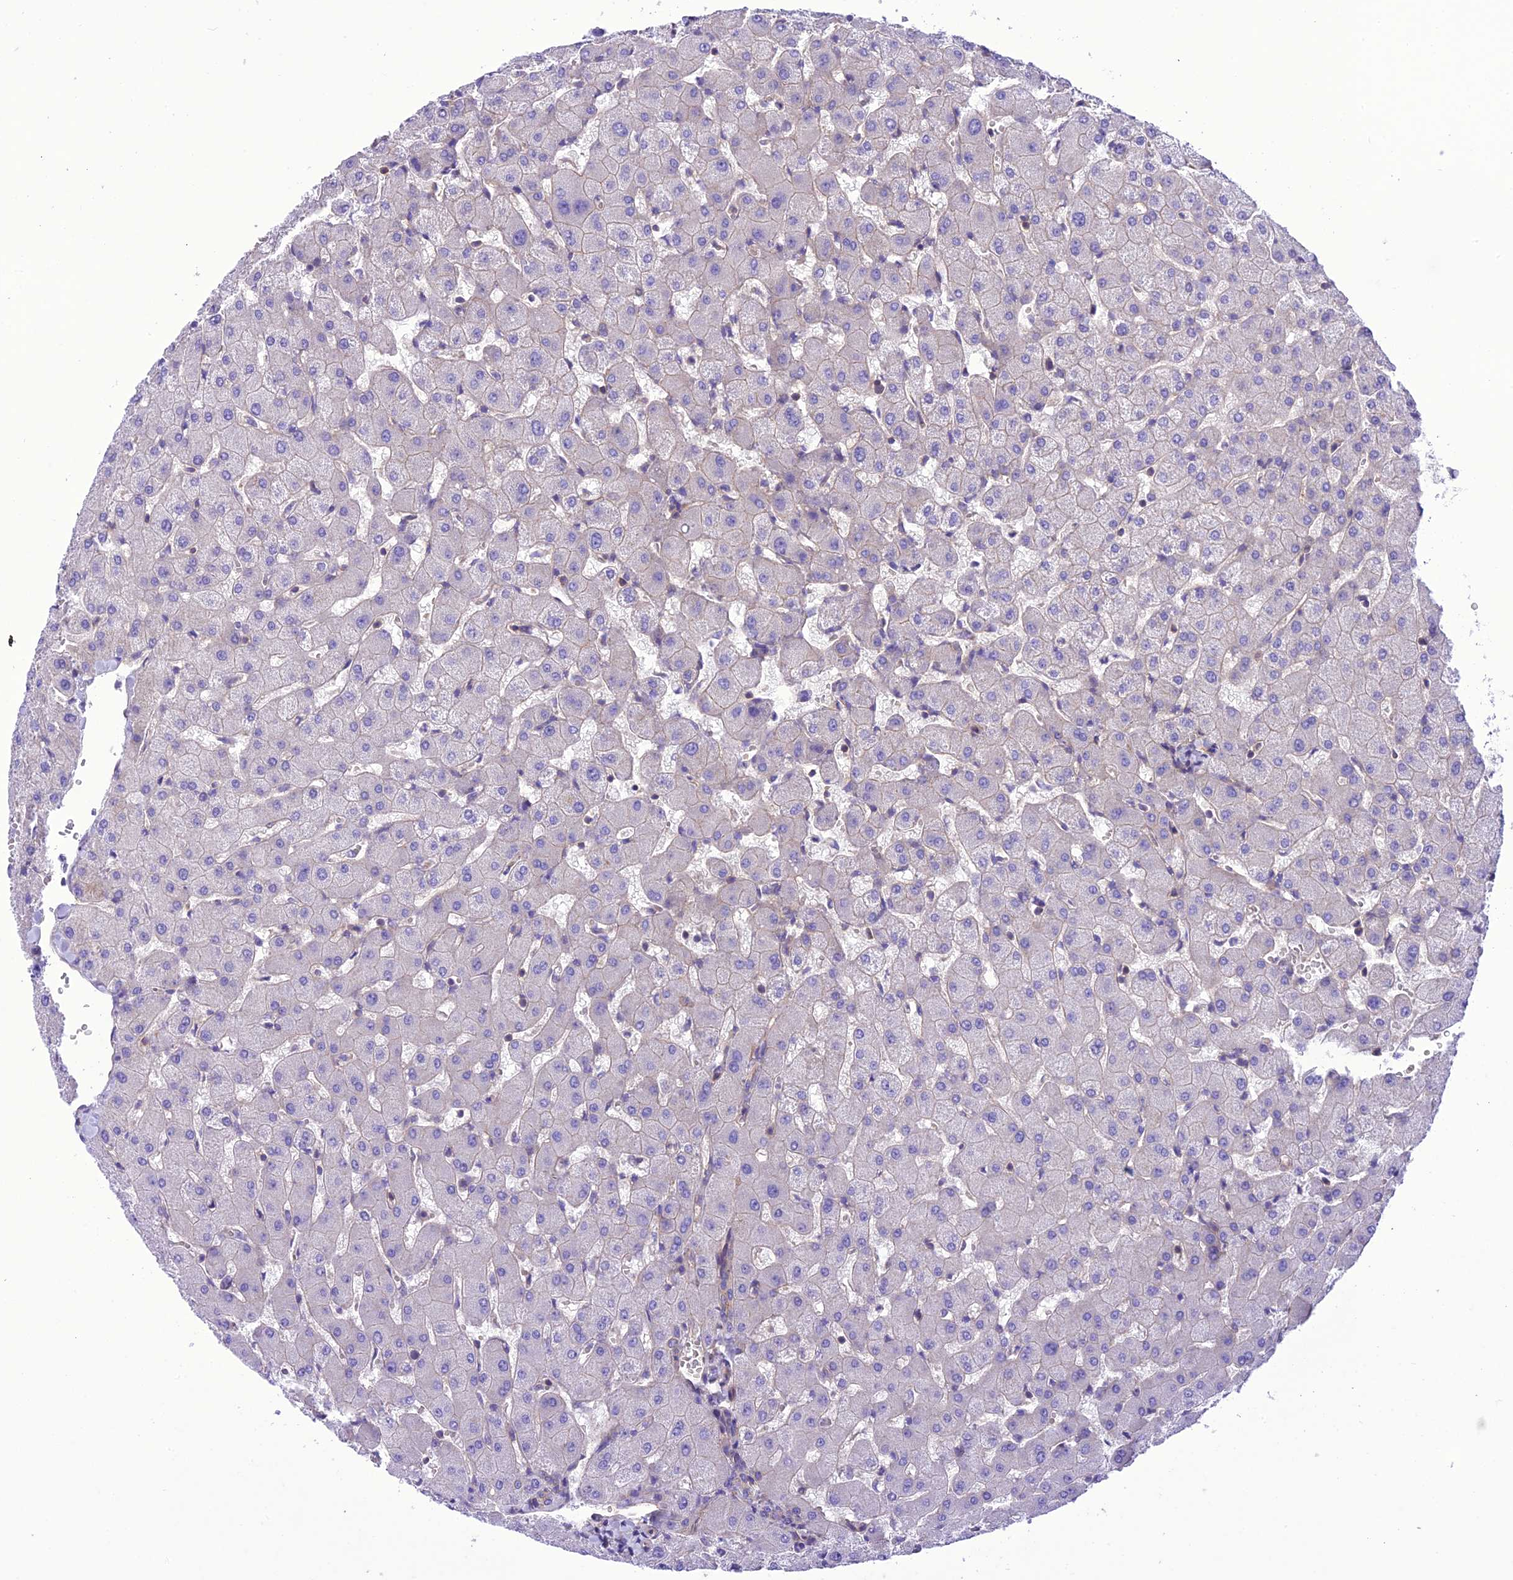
{"staining": {"intensity": "weak", "quantity": "25%-75%", "location": "cytoplasmic/membranous"}, "tissue": "liver", "cell_type": "Cholangiocytes", "image_type": "normal", "snomed": [{"axis": "morphology", "description": "Normal tissue, NOS"}, {"axis": "topography", "description": "Liver"}], "caption": "A low amount of weak cytoplasmic/membranous positivity is appreciated in approximately 25%-75% of cholangiocytes in benign liver. (IHC, brightfield microscopy, high magnification).", "gene": "PPFIA3", "patient": {"sex": "female", "age": 63}}